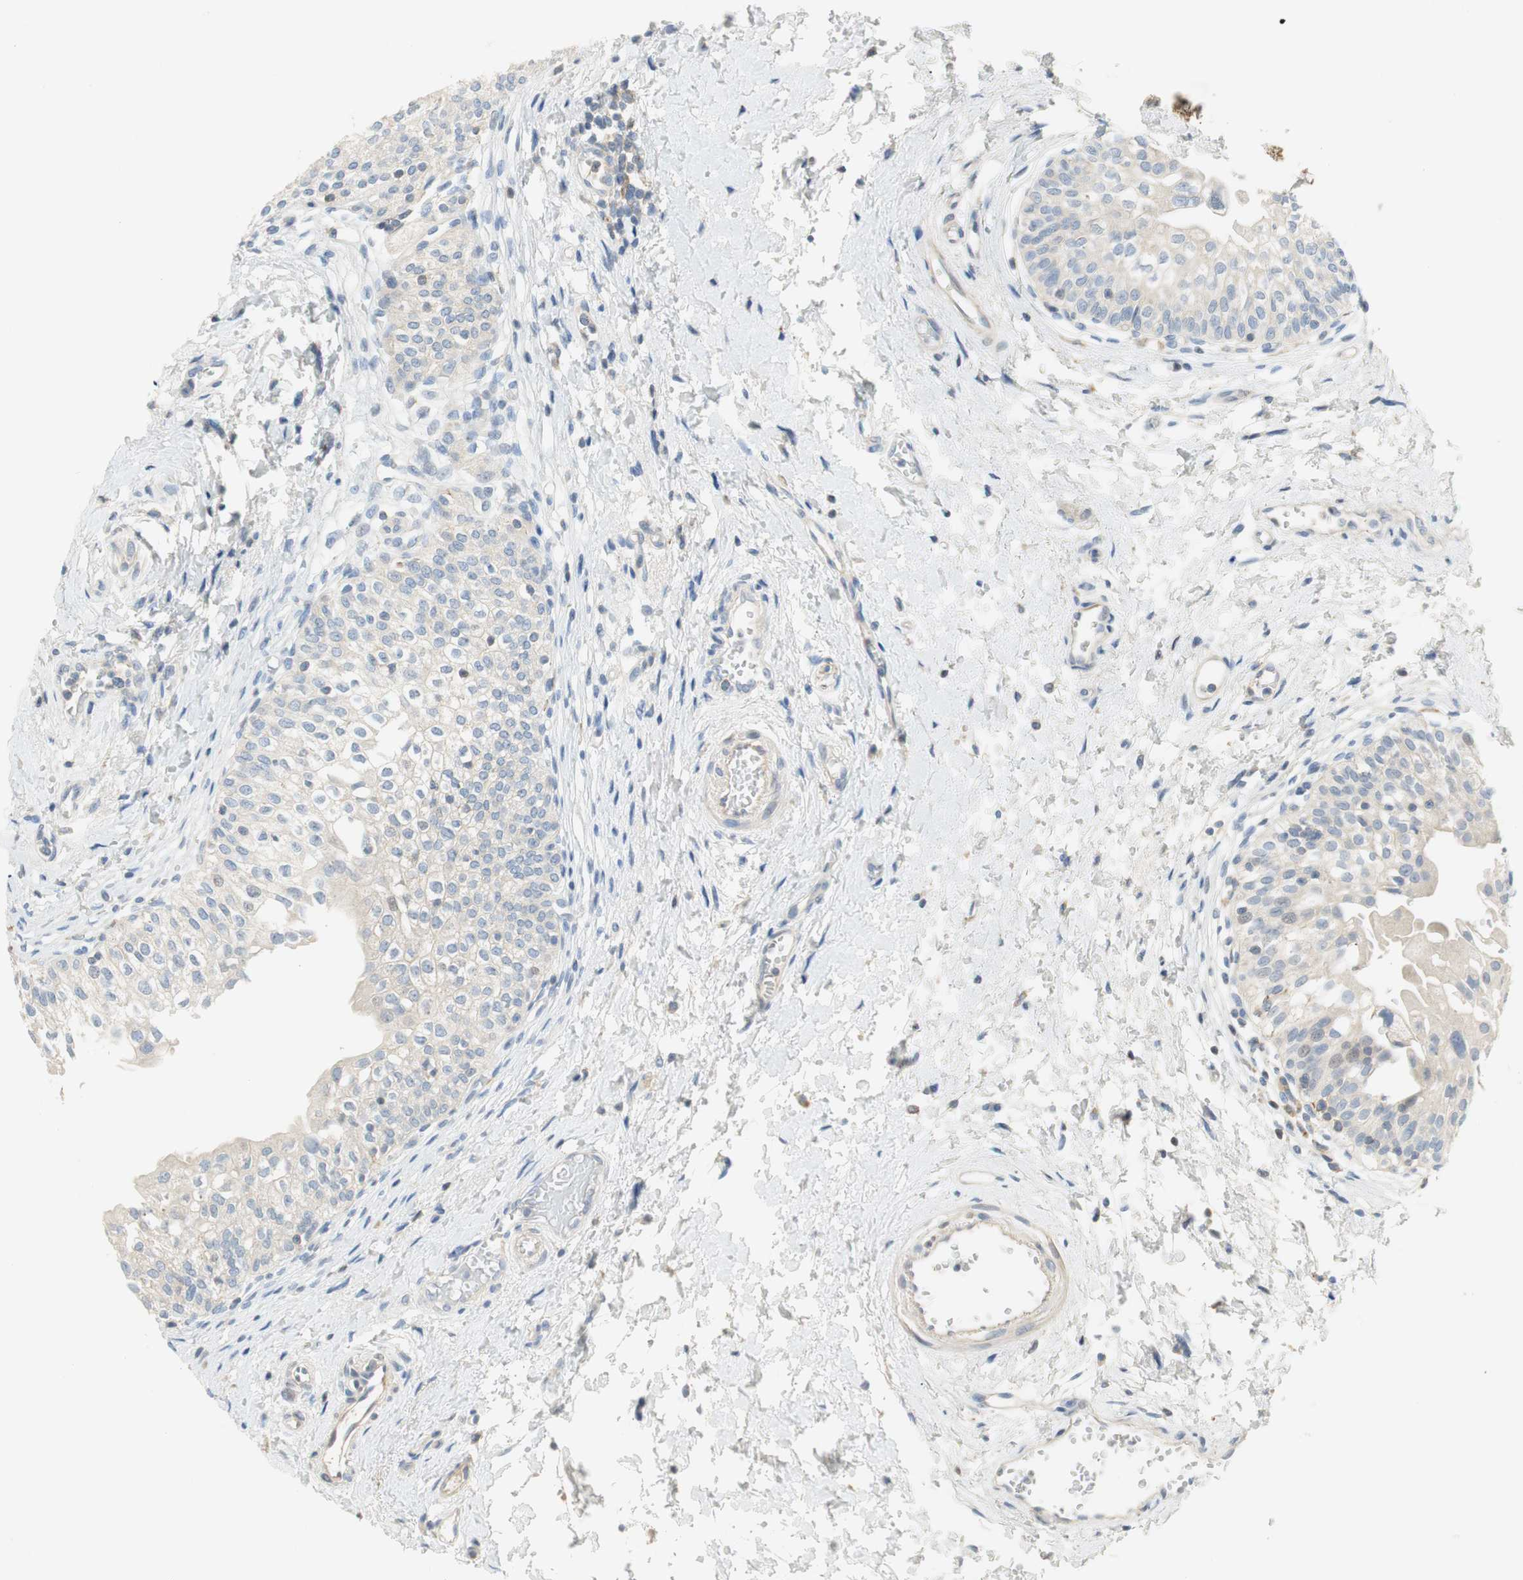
{"staining": {"intensity": "negative", "quantity": "none", "location": "none"}, "tissue": "urinary bladder", "cell_type": "Urothelial cells", "image_type": "normal", "snomed": [{"axis": "morphology", "description": "Normal tissue, NOS"}, {"axis": "topography", "description": "Urinary bladder"}], "caption": "This is a image of IHC staining of unremarkable urinary bladder, which shows no positivity in urothelial cells.", "gene": "CCM2L", "patient": {"sex": "male", "age": 55}}